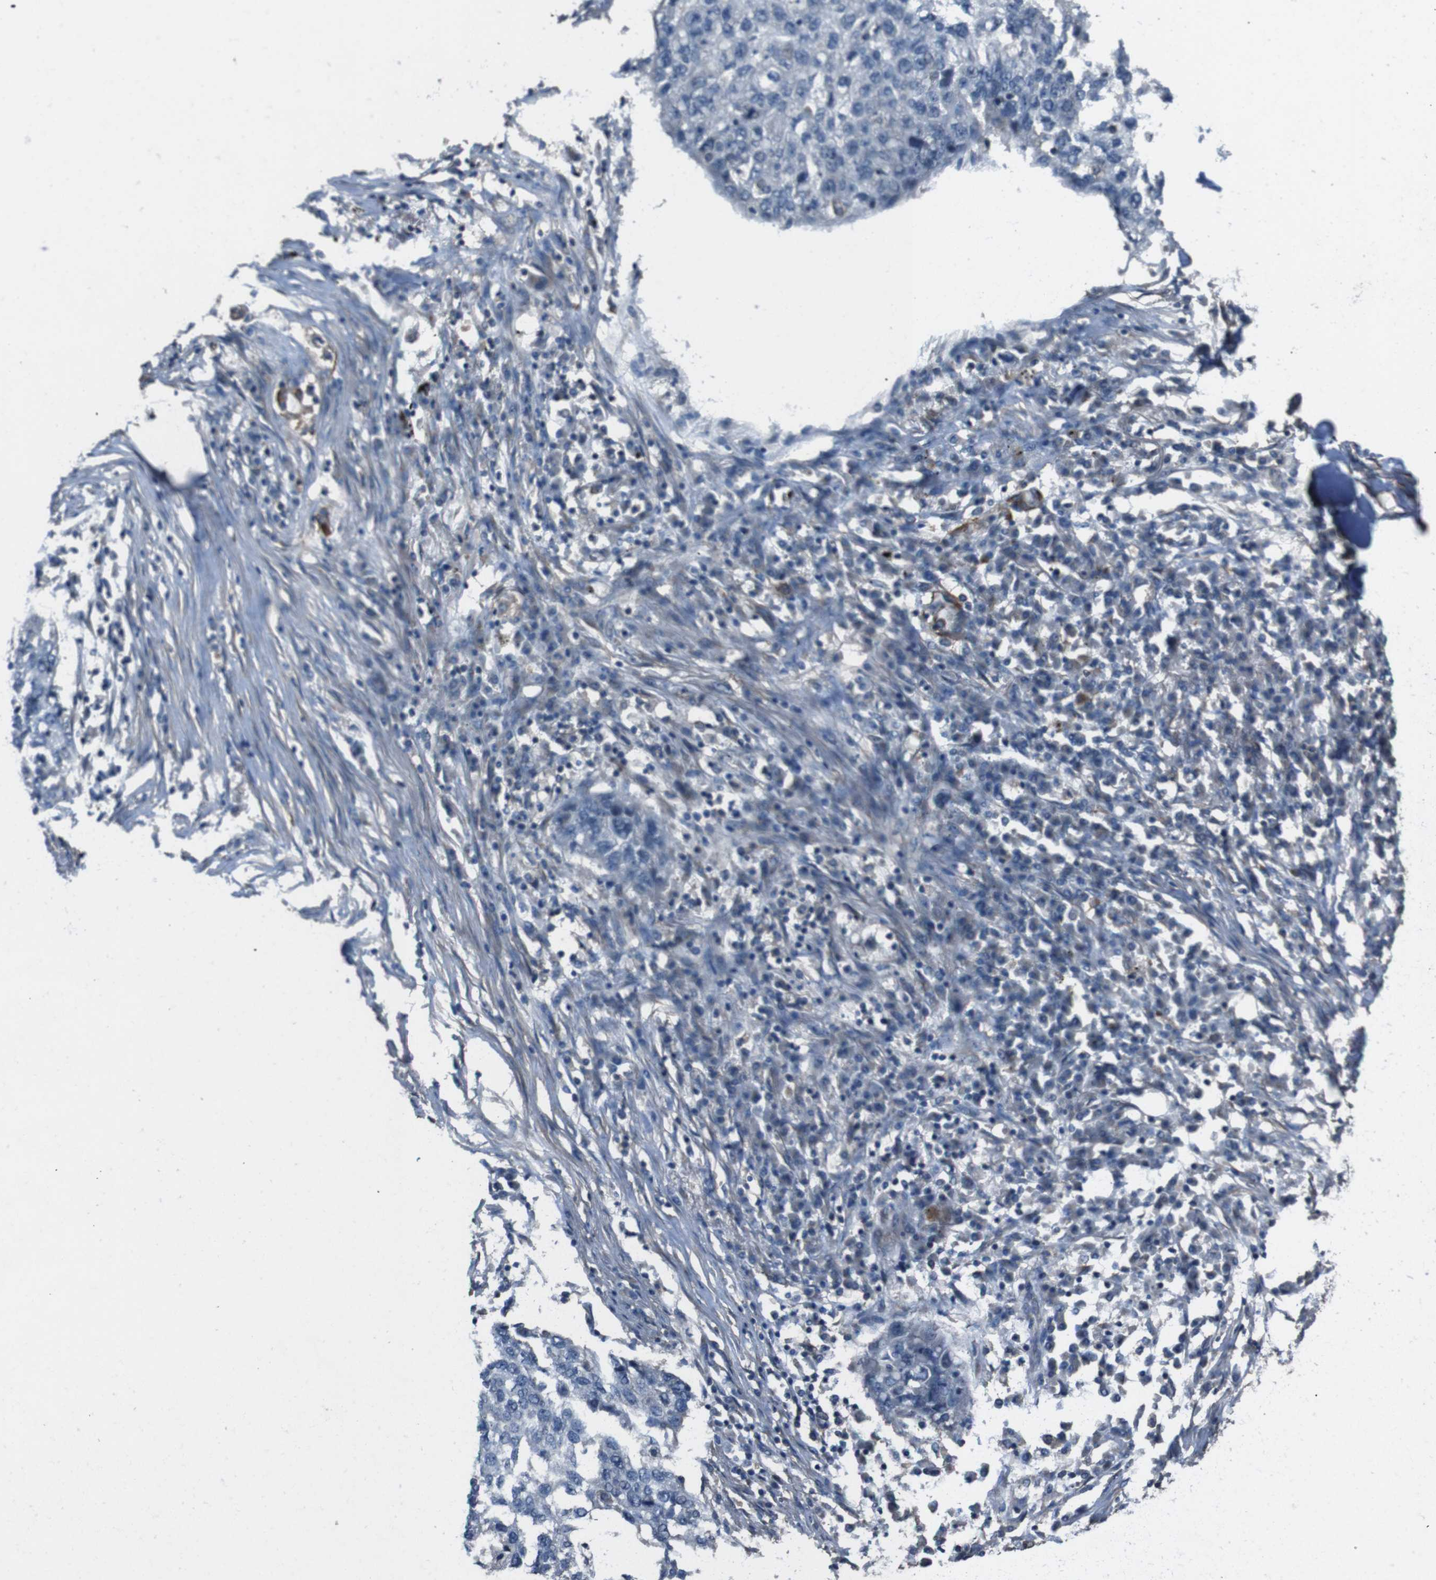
{"staining": {"intensity": "negative", "quantity": "none", "location": "none"}, "tissue": "lung cancer", "cell_type": "Tumor cells", "image_type": "cancer", "snomed": [{"axis": "morphology", "description": "Squamous cell carcinoma, NOS"}, {"axis": "topography", "description": "Lung"}], "caption": "Tumor cells are negative for protein expression in human squamous cell carcinoma (lung). (DAB (3,3'-diaminobenzidine) IHC, high magnification).", "gene": "NAALADL2", "patient": {"sex": "female", "age": 63}}